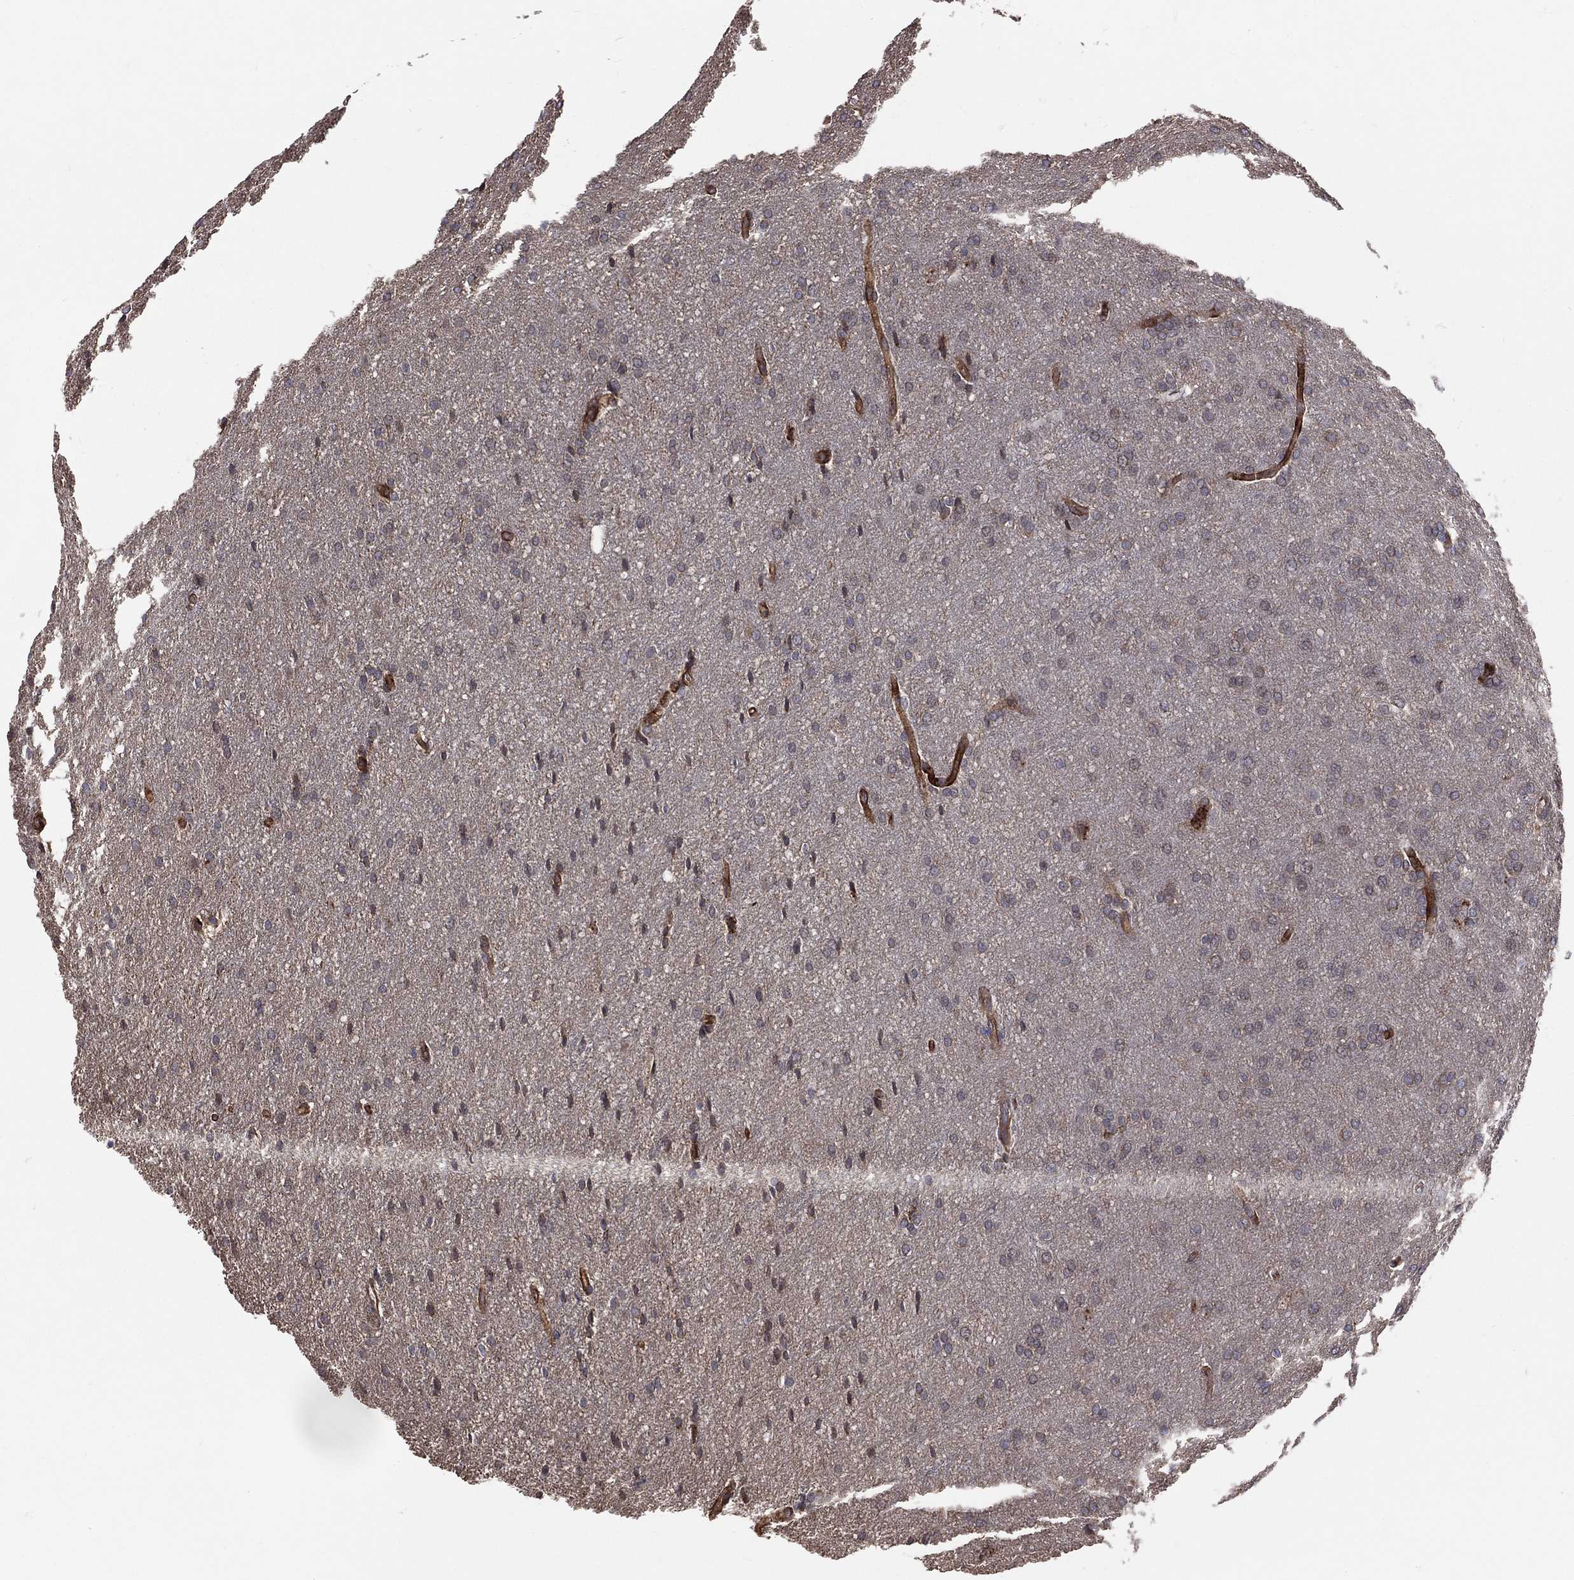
{"staining": {"intensity": "negative", "quantity": "none", "location": "none"}, "tissue": "glioma", "cell_type": "Tumor cells", "image_type": "cancer", "snomed": [{"axis": "morphology", "description": "Glioma, malignant, Low grade"}, {"axis": "topography", "description": "Brain"}], "caption": "An image of glioma stained for a protein demonstrates no brown staining in tumor cells.", "gene": "ENTPD1", "patient": {"sex": "female", "age": 32}}